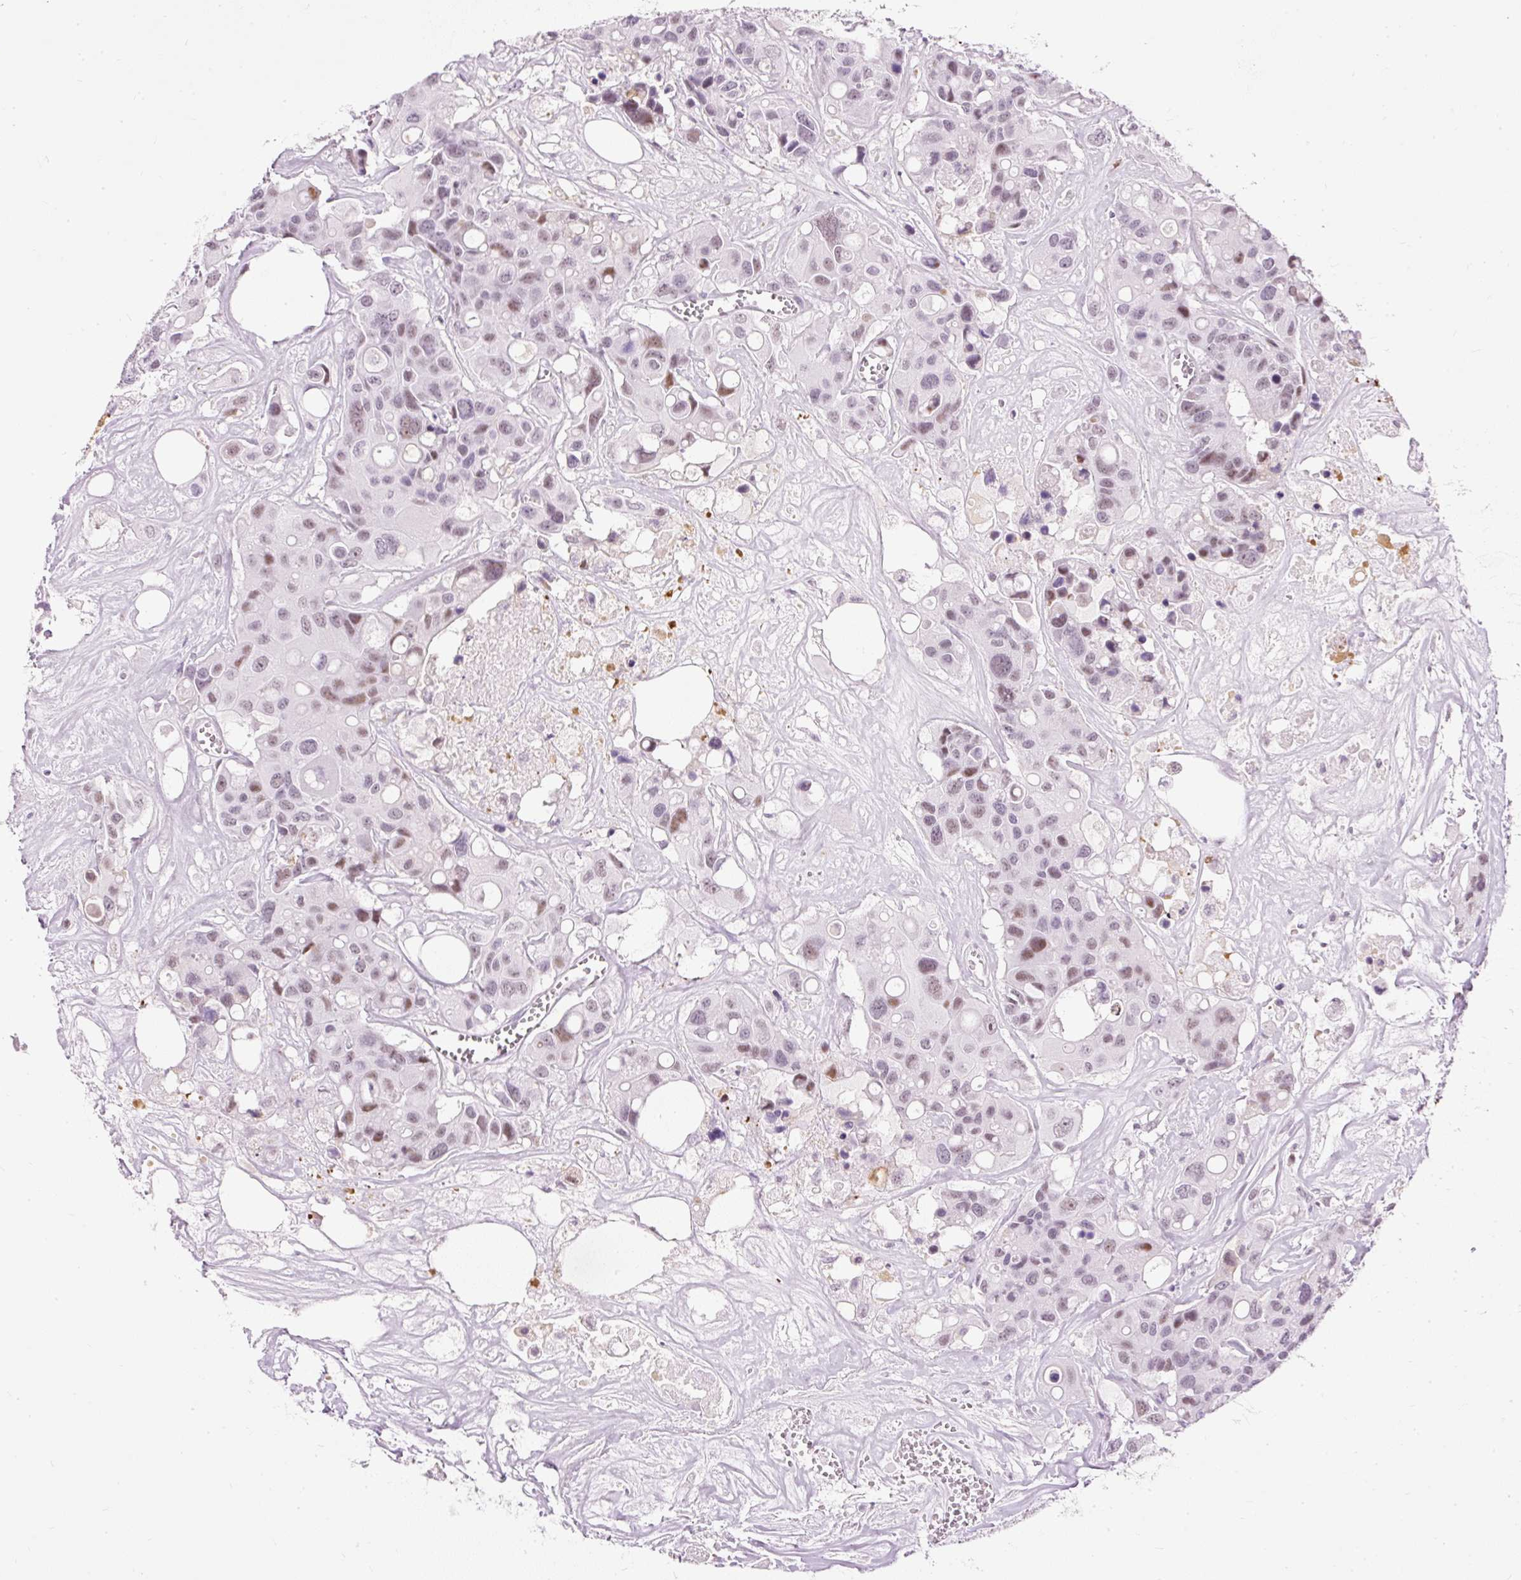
{"staining": {"intensity": "moderate", "quantity": "25%-75%", "location": "nuclear"}, "tissue": "colorectal cancer", "cell_type": "Tumor cells", "image_type": "cancer", "snomed": [{"axis": "morphology", "description": "Adenocarcinoma, NOS"}, {"axis": "topography", "description": "Colon"}], "caption": "Immunohistochemistry (IHC) staining of adenocarcinoma (colorectal), which reveals medium levels of moderate nuclear staining in about 25%-75% of tumor cells indicating moderate nuclear protein staining. The staining was performed using DAB (brown) for protein detection and nuclei were counterstained in hematoxylin (blue).", "gene": "PDE6B", "patient": {"sex": "male", "age": 77}}